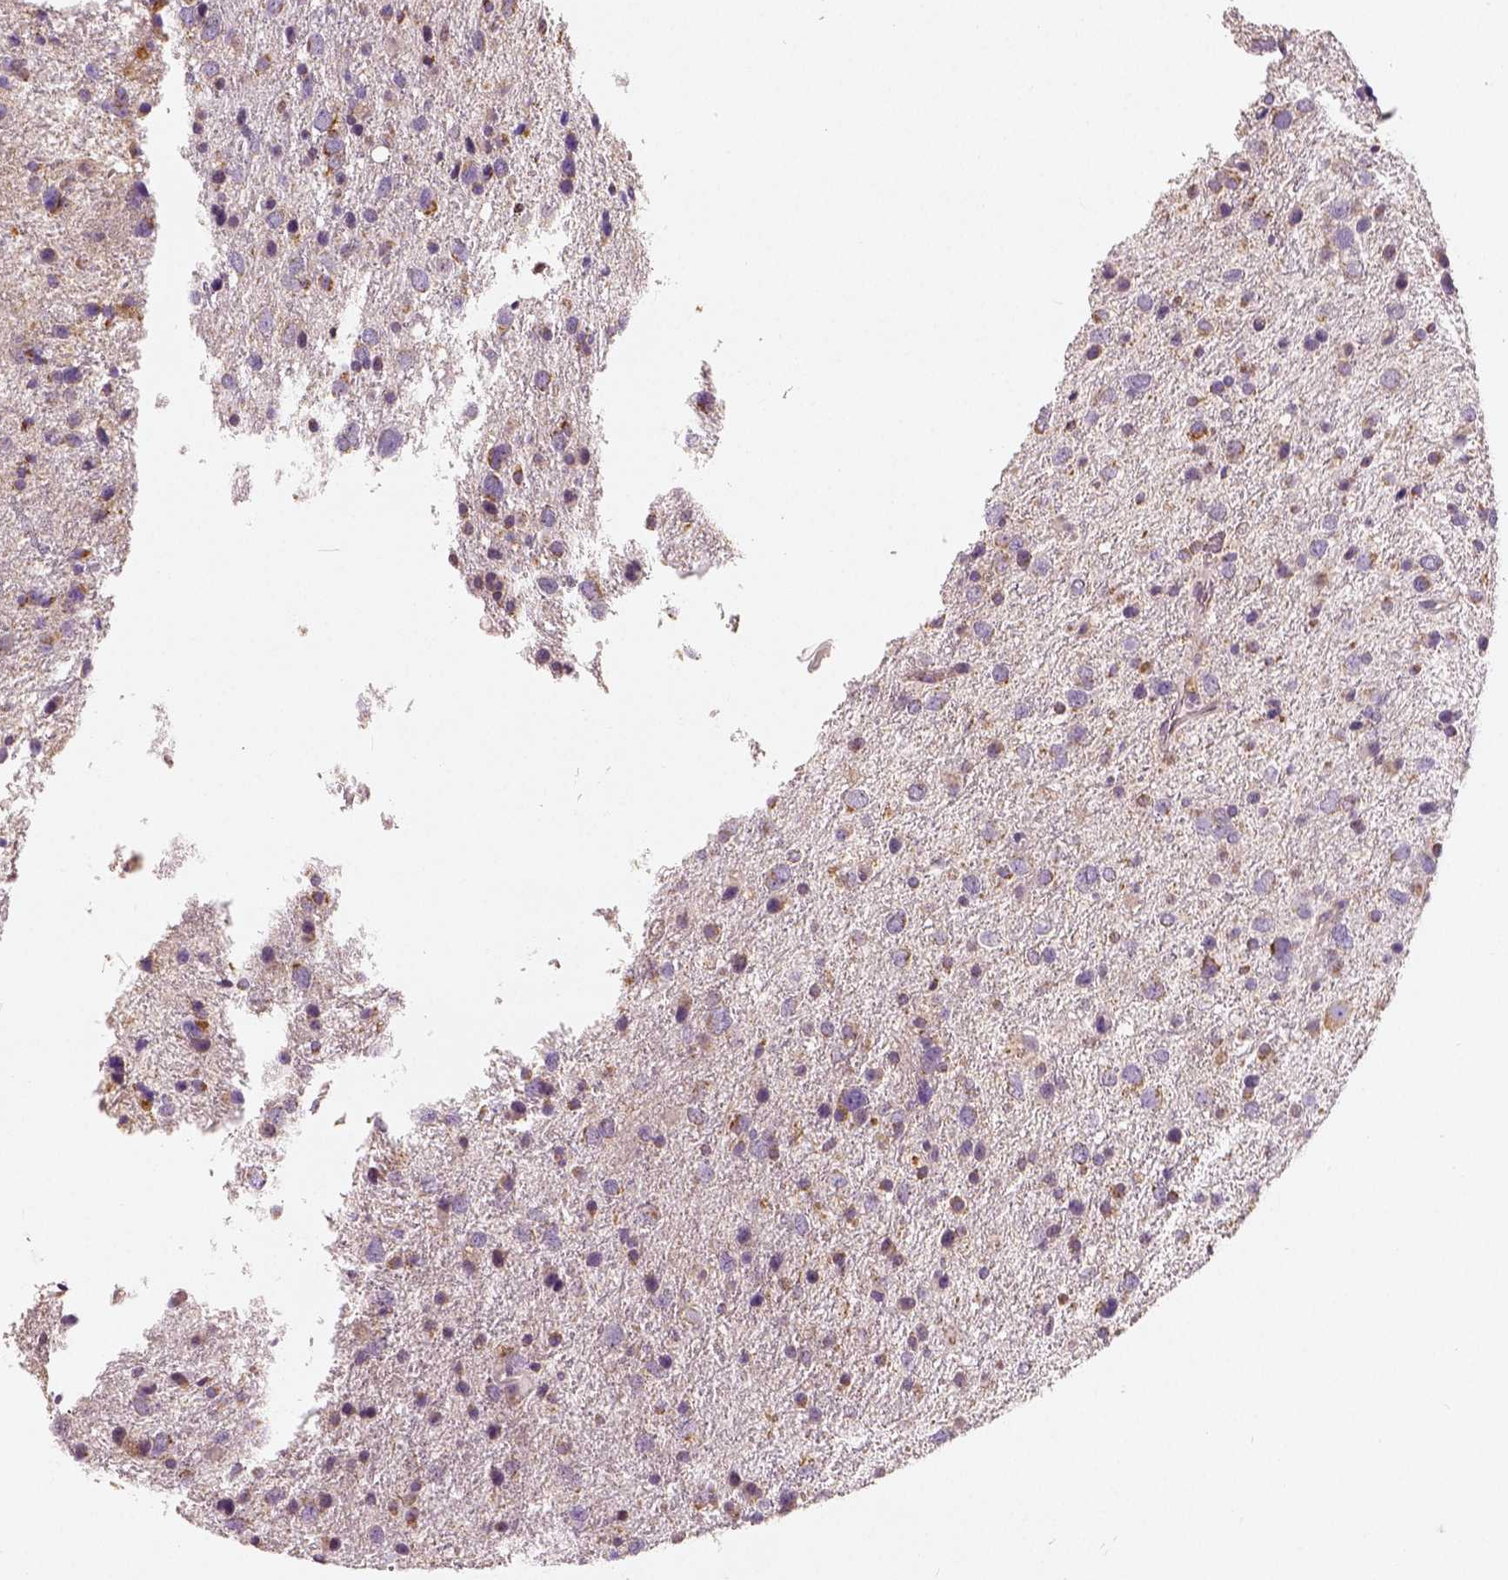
{"staining": {"intensity": "moderate", "quantity": ">75%", "location": "cytoplasmic/membranous"}, "tissue": "glioma", "cell_type": "Tumor cells", "image_type": "cancer", "snomed": [{"axis": "morphology", "description": "Glioma, malignant, Low grade"}, {"axis": "topography", "description": "Brain"}], "caption": "A micrograph of malignant glioma (low-grade) stained for a protein displays moderate cytoplasmic/membranous brown staining in tumor cells.", "gene": "PGAM5", "patient": {"sex": "female", "age": 55}}